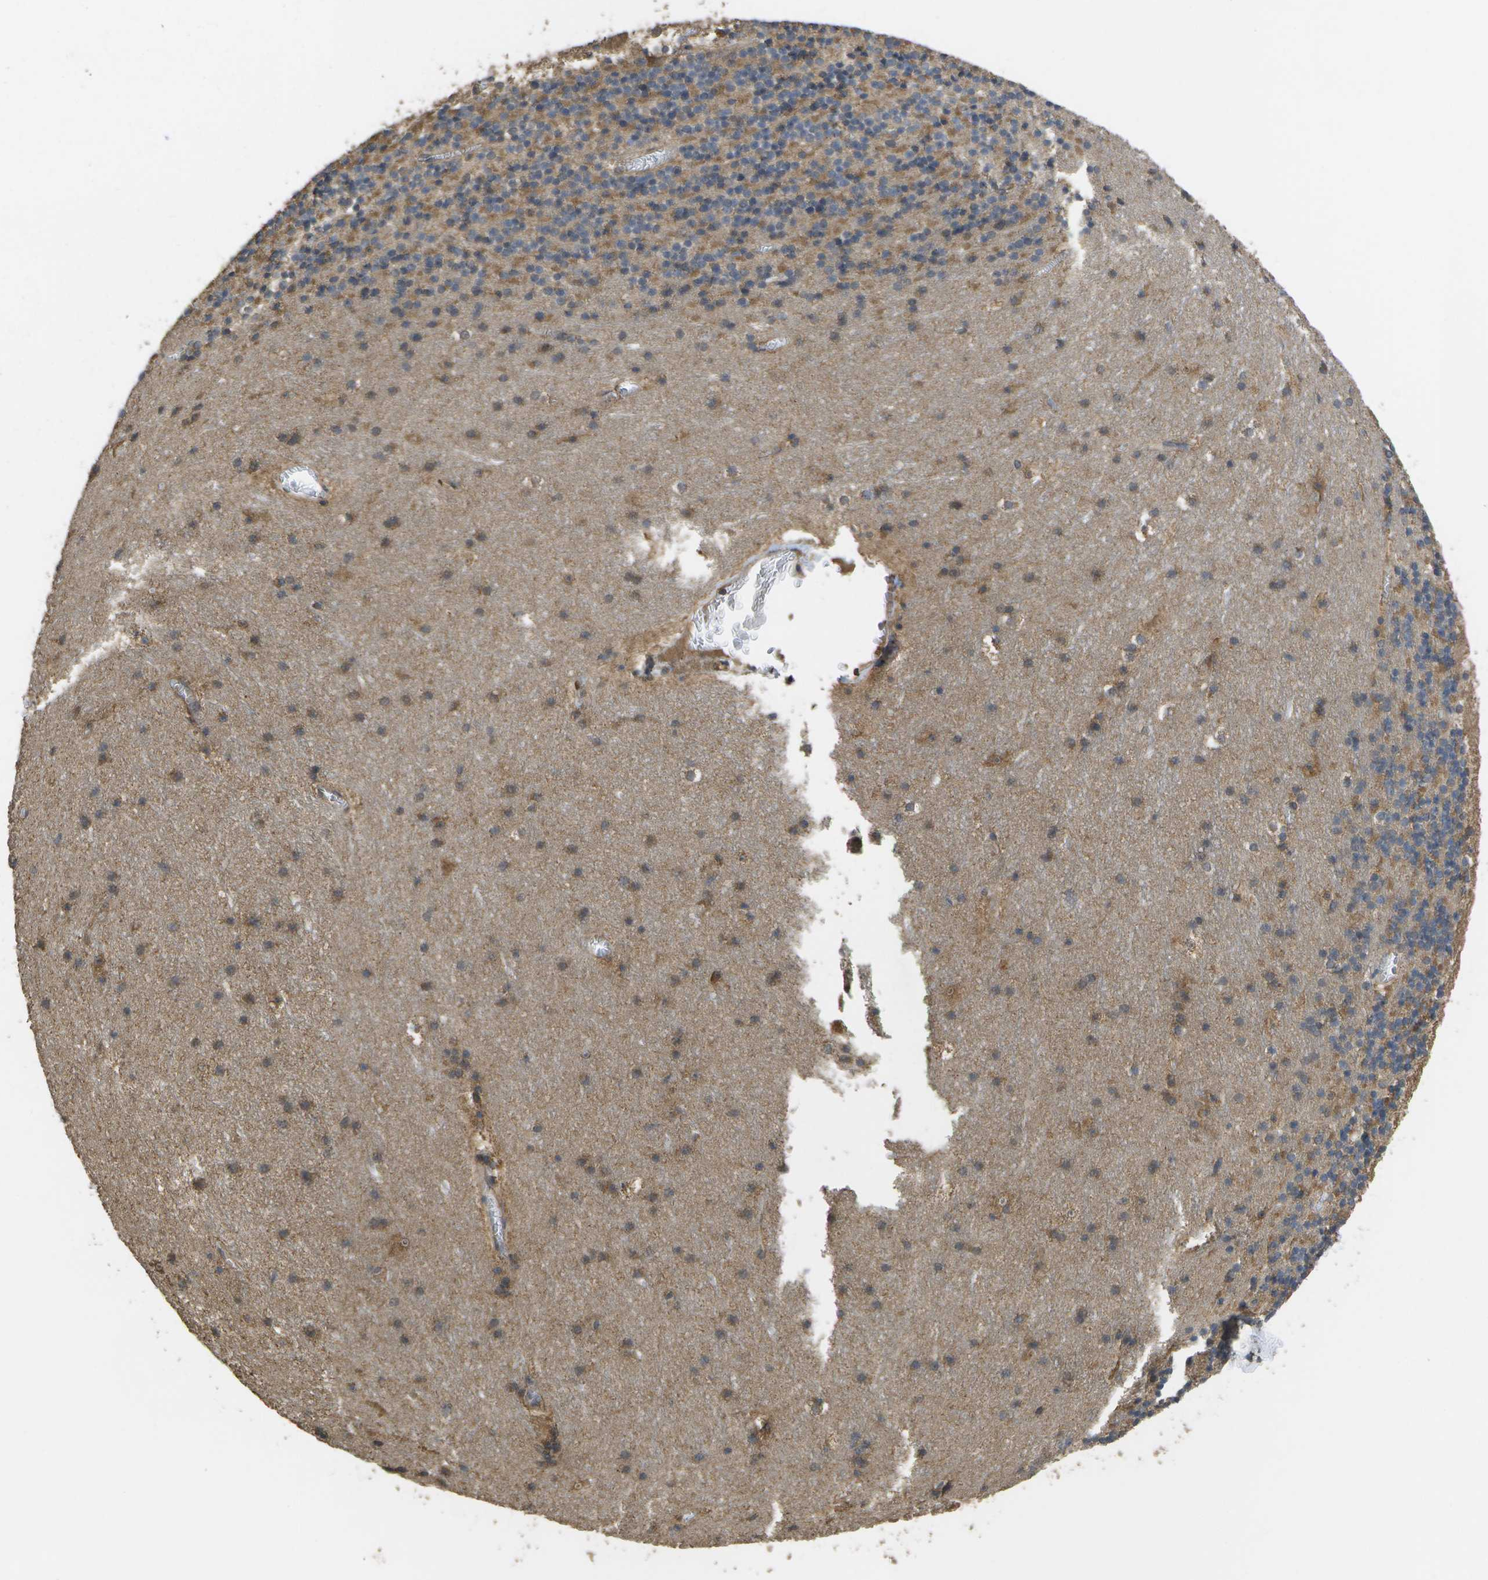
{"staining": {"intensity": "moderate", "quantity": ">75%", "location": "cytoplasmic/membranous"}, "tissue": "cerebellum", "cell_type": "Cells in granular layer", "image_type": "normal", "snomed": [{"axis": "morphology", "description": "Normal tissue, NOS"}, {"axis": "topography", "description": "Cerebellum"}], "caption": "Cerebellum was stained to show a protein in brown. There is medium levels of moderate cytoplasmic/membranous expression in approximately >75% of cells in granular layer. The protein of interest is shown in brown color, while the nuclei are stained blue.", "gene": "SACS", "patient": {"sex": "male", "age": 45}}